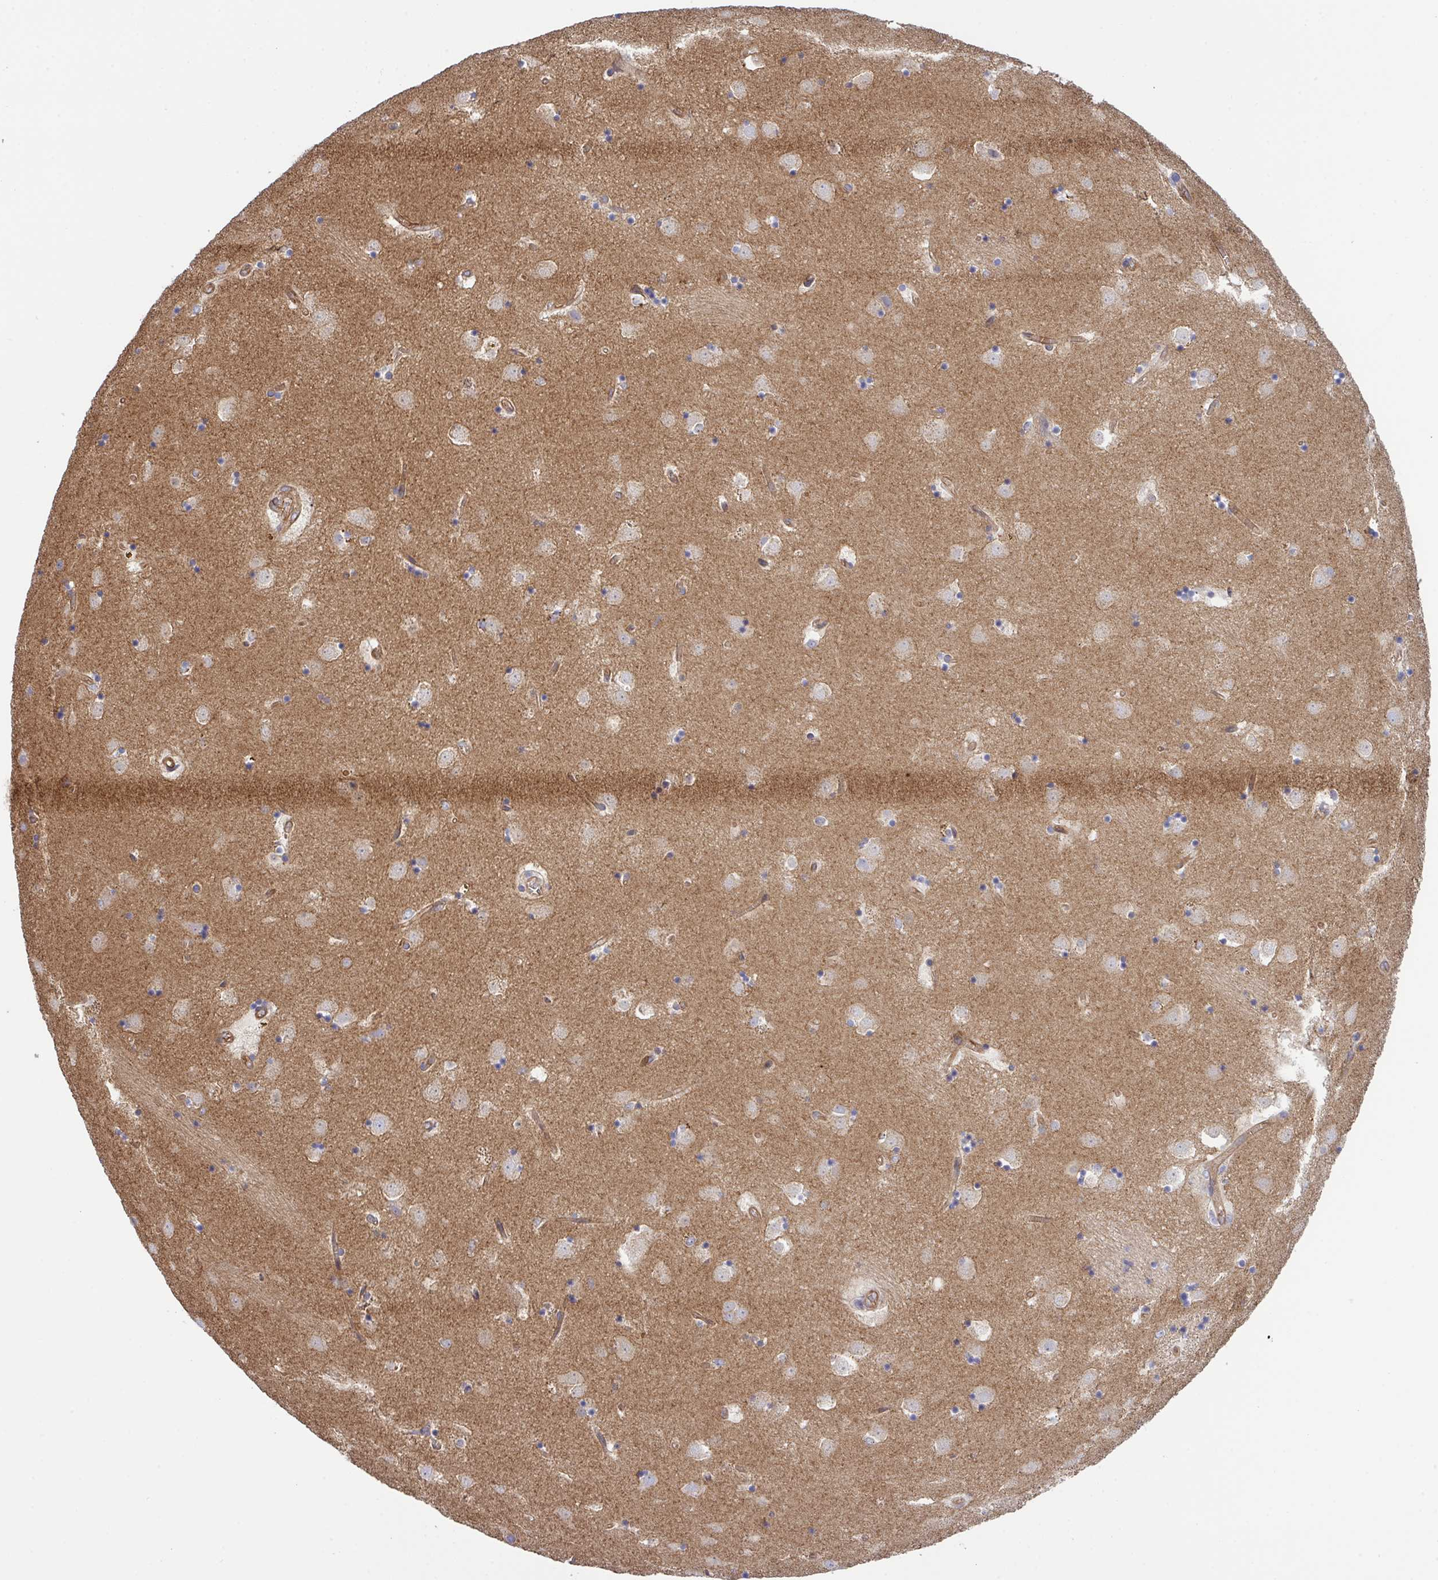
{"staining": {"intensity": "negative", "quantity": "none", "location": "none"}, "tissue": "caudate", "cell_type": "Glial cells", "image_type": "normal", "snomed": [{"axis": "morphology", "description": "Normal tissue, NOS"}, {"axis": "topography", "description": "Lateral ventricle wall"}], "caption": "Immunohistochemistry of normal human caudate displays no positivity in glial cells.", "gene": "C4orf36", "patient": {"sex": "male", "age": 58}}